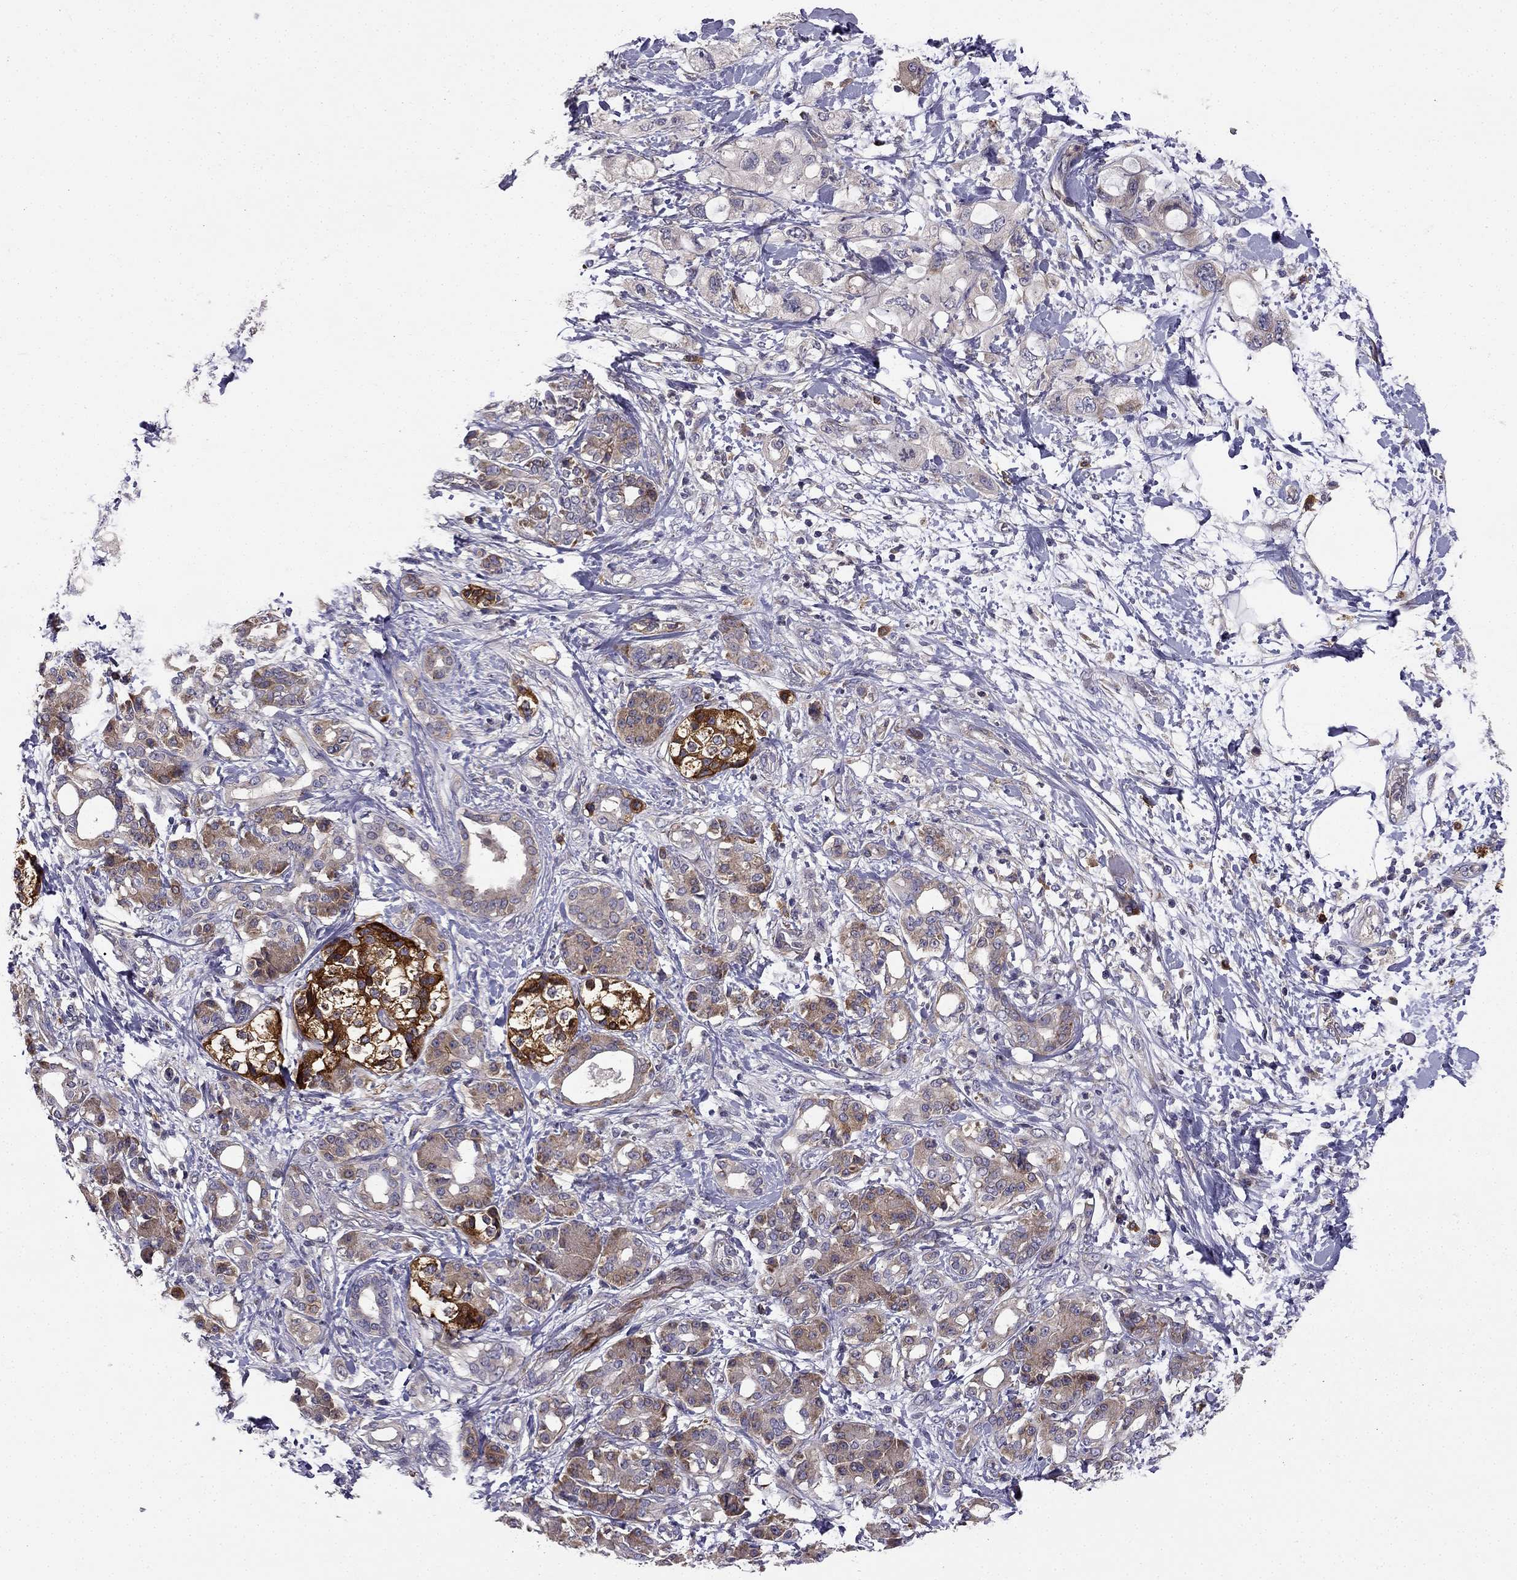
{"staining": {"intensity": "moderate", "quantity": "25%-75%", "location": "cytoplasmic/membranous"}, "tissue": "pancreatic cancer", "cell_type": "Tumor cells", "image_type": "cancer", "snomed": [{"axis": "morphology", "description": "Adenocarcinoma, NOS"}, {"axis": "topography", "description": "Pancreas"}], "caption": "Immunohistochemistry (IHC) image of neoplastic tissue: human pancreatic adenocarcinoma stained using IHC displays medium levels of moderate protein expression localized specifically in the cytoplasmic/membranous of tumor cells, appearing as a cytoplasmic/membranous brown color.", "gene": "STXBP5", "patient": {"sex": "female", "age": 56}}